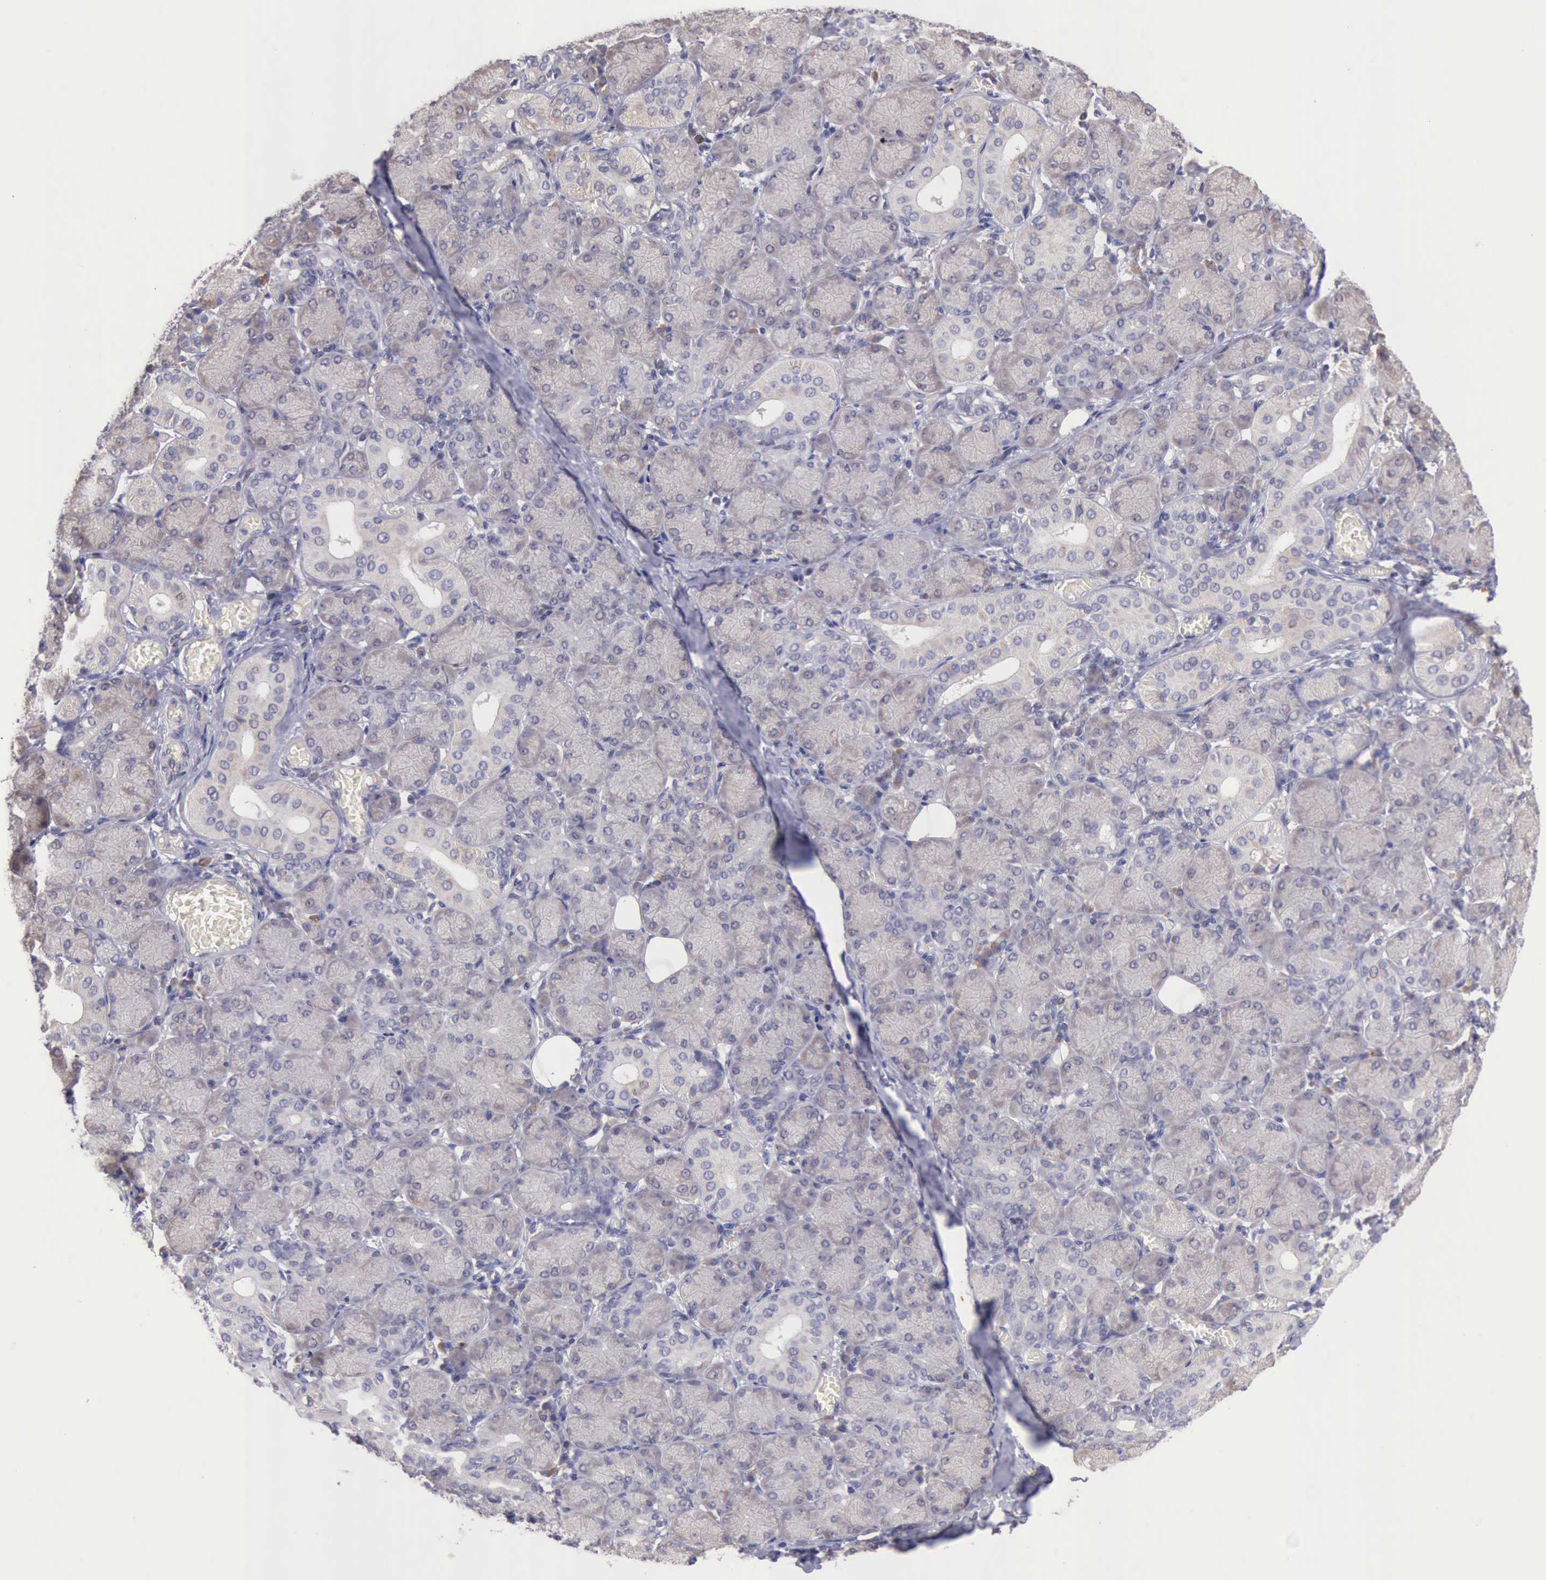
{"staining": {"intensity": "weak", "quantity": "<25%", "location": "cytoplasmic/membranous"}, "tissue": "salivary gland", "cell_type": "Glandular cells", "image_type": "normal", "snomed": [{"axis": "morphology", "description": "Normal tissue, NOS"}, {"axis": "topography", "description": "Salivary gland"}], "caption": "Glandular cells show no significant expression in normal salivary gland.", "gene": "DNAJB7", "patient": {"sex": "female", "age": 24}}